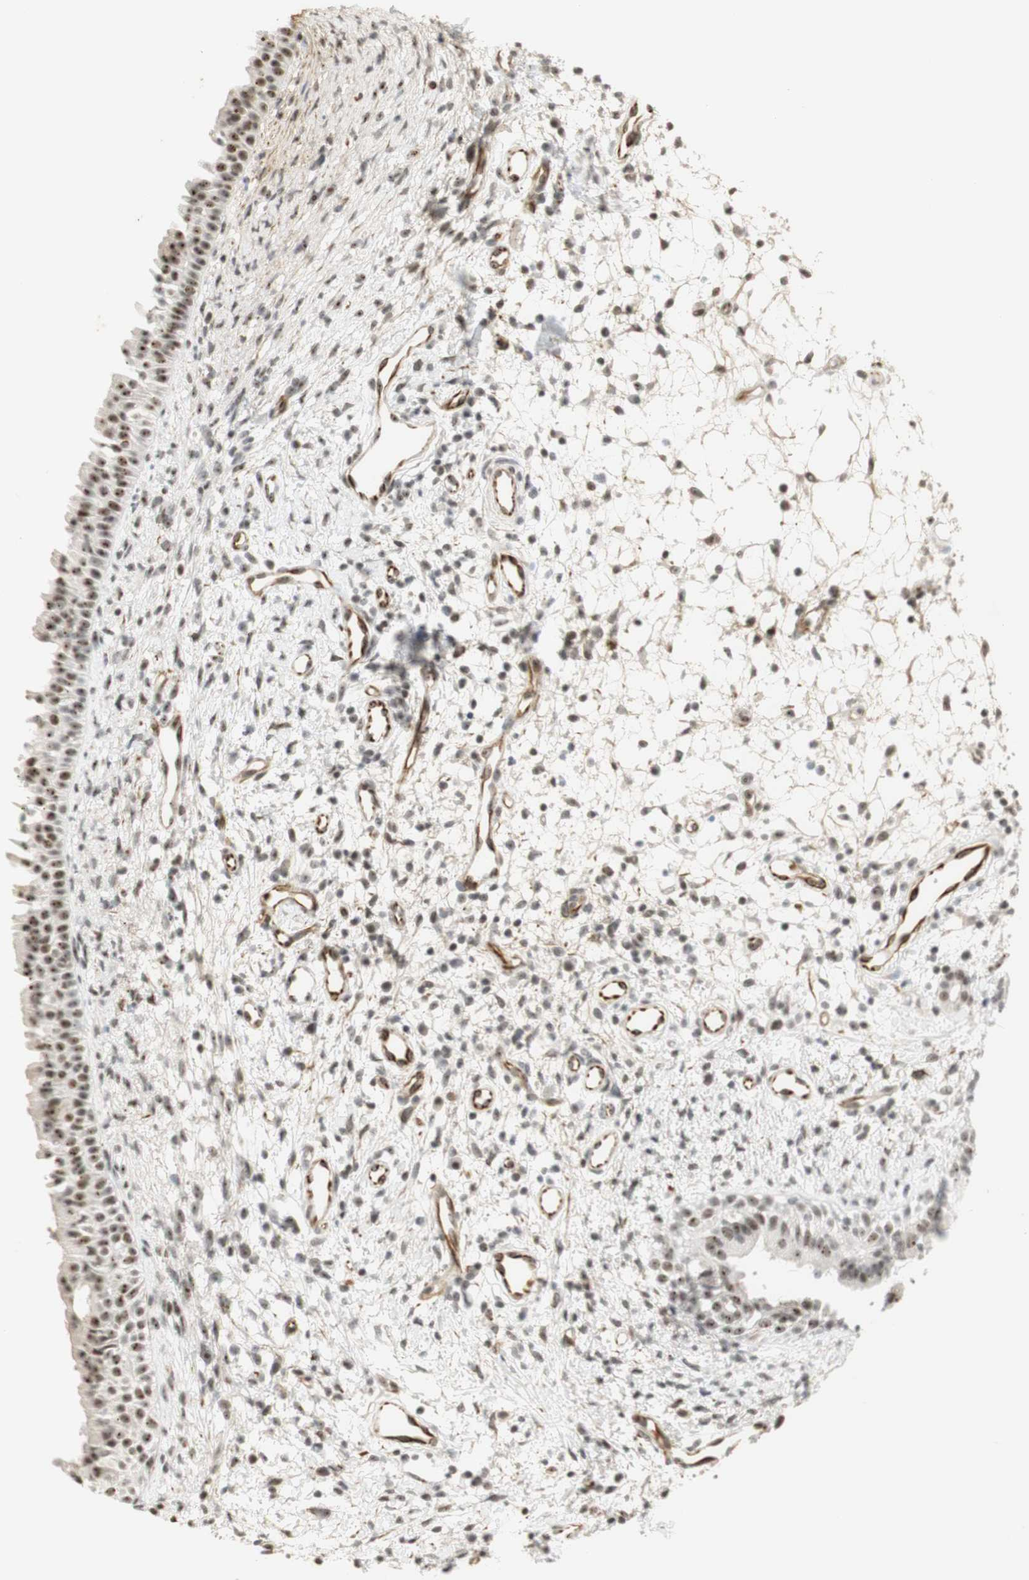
{"staining": {"intensity": "strong", "quantity": ">75%", "location": "cytoplasmic/membranous,nuclear"}, "tissue": "nasopharynx", "cell_type": "Respiratory epithelial cells", "image_type": "normal", "snomed": [{"axis": "morphology", "description": "Normal tissue, NOS"}, {"axis": "topography", "description": "Nasopharynx"}], "caption": "Strong cytoplasmic/membranous,nuclear positivity is appreciated in about >75% of respiratory epithelial cells in normal nasopharynx. The staining is performed using DAB (3,3'-diaminobenzidine) brown chromogen to label protein expression. The nuclei are counter-stained blue using hematoxylin.", "gene": "IRF1", "patient": {"sex": "male", "age": 22}}